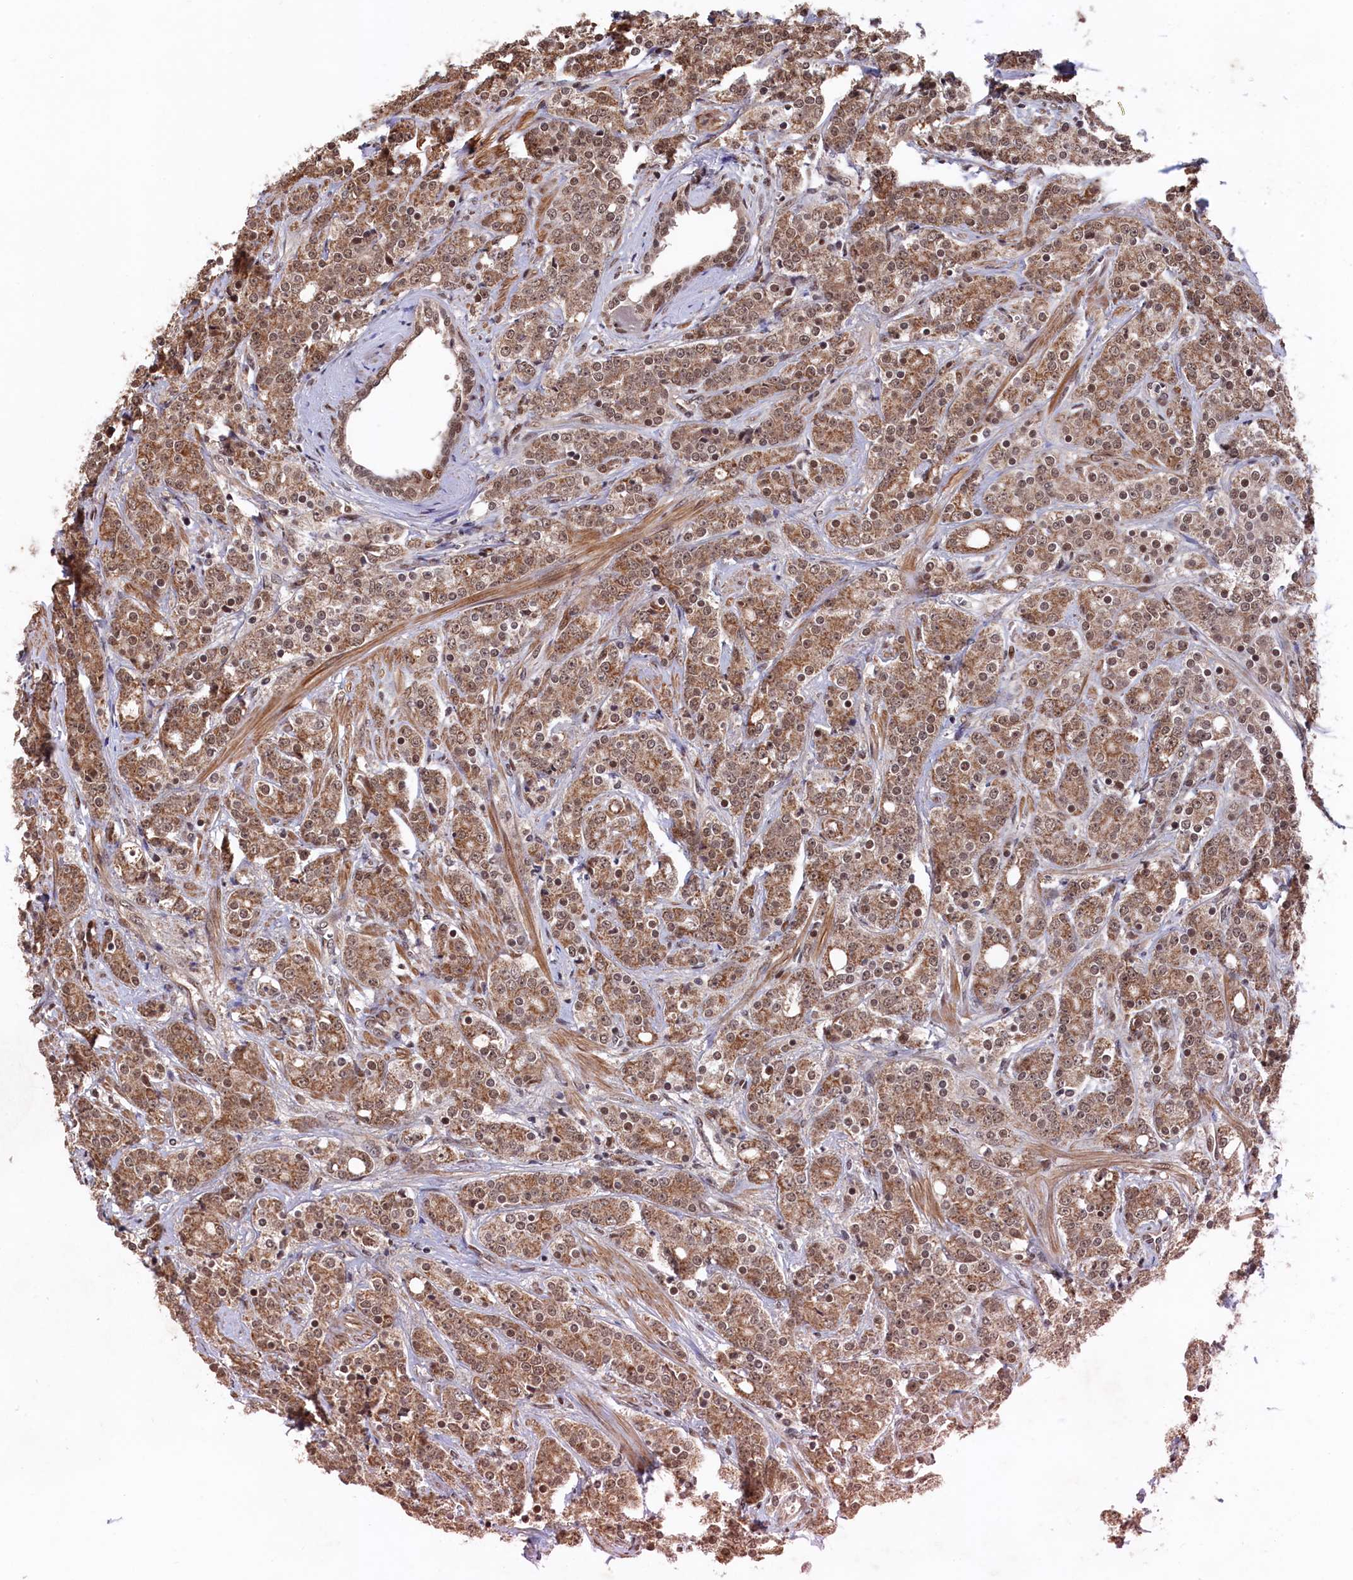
{"staining": {"intensity": "moderate", "quantity": ">75%", "location": "cytoplasmic/membranous,nuclear"}, "tissue": "prostate cancer", "cell_type": "Tumor cells", "image_type": "cancer", "snomed": [{"axis": "morphology", "description": "Adenocarcinoma, High grade"}, {"axis": "topography", "description": "Prostate"}], "caption": "Human prostate adenocarcinoma (high-grade) stained with a protein marker shows moderate staining in tumor cells.", "gene": "CLPX", "patient": {"sex": "male", "age": 62}}